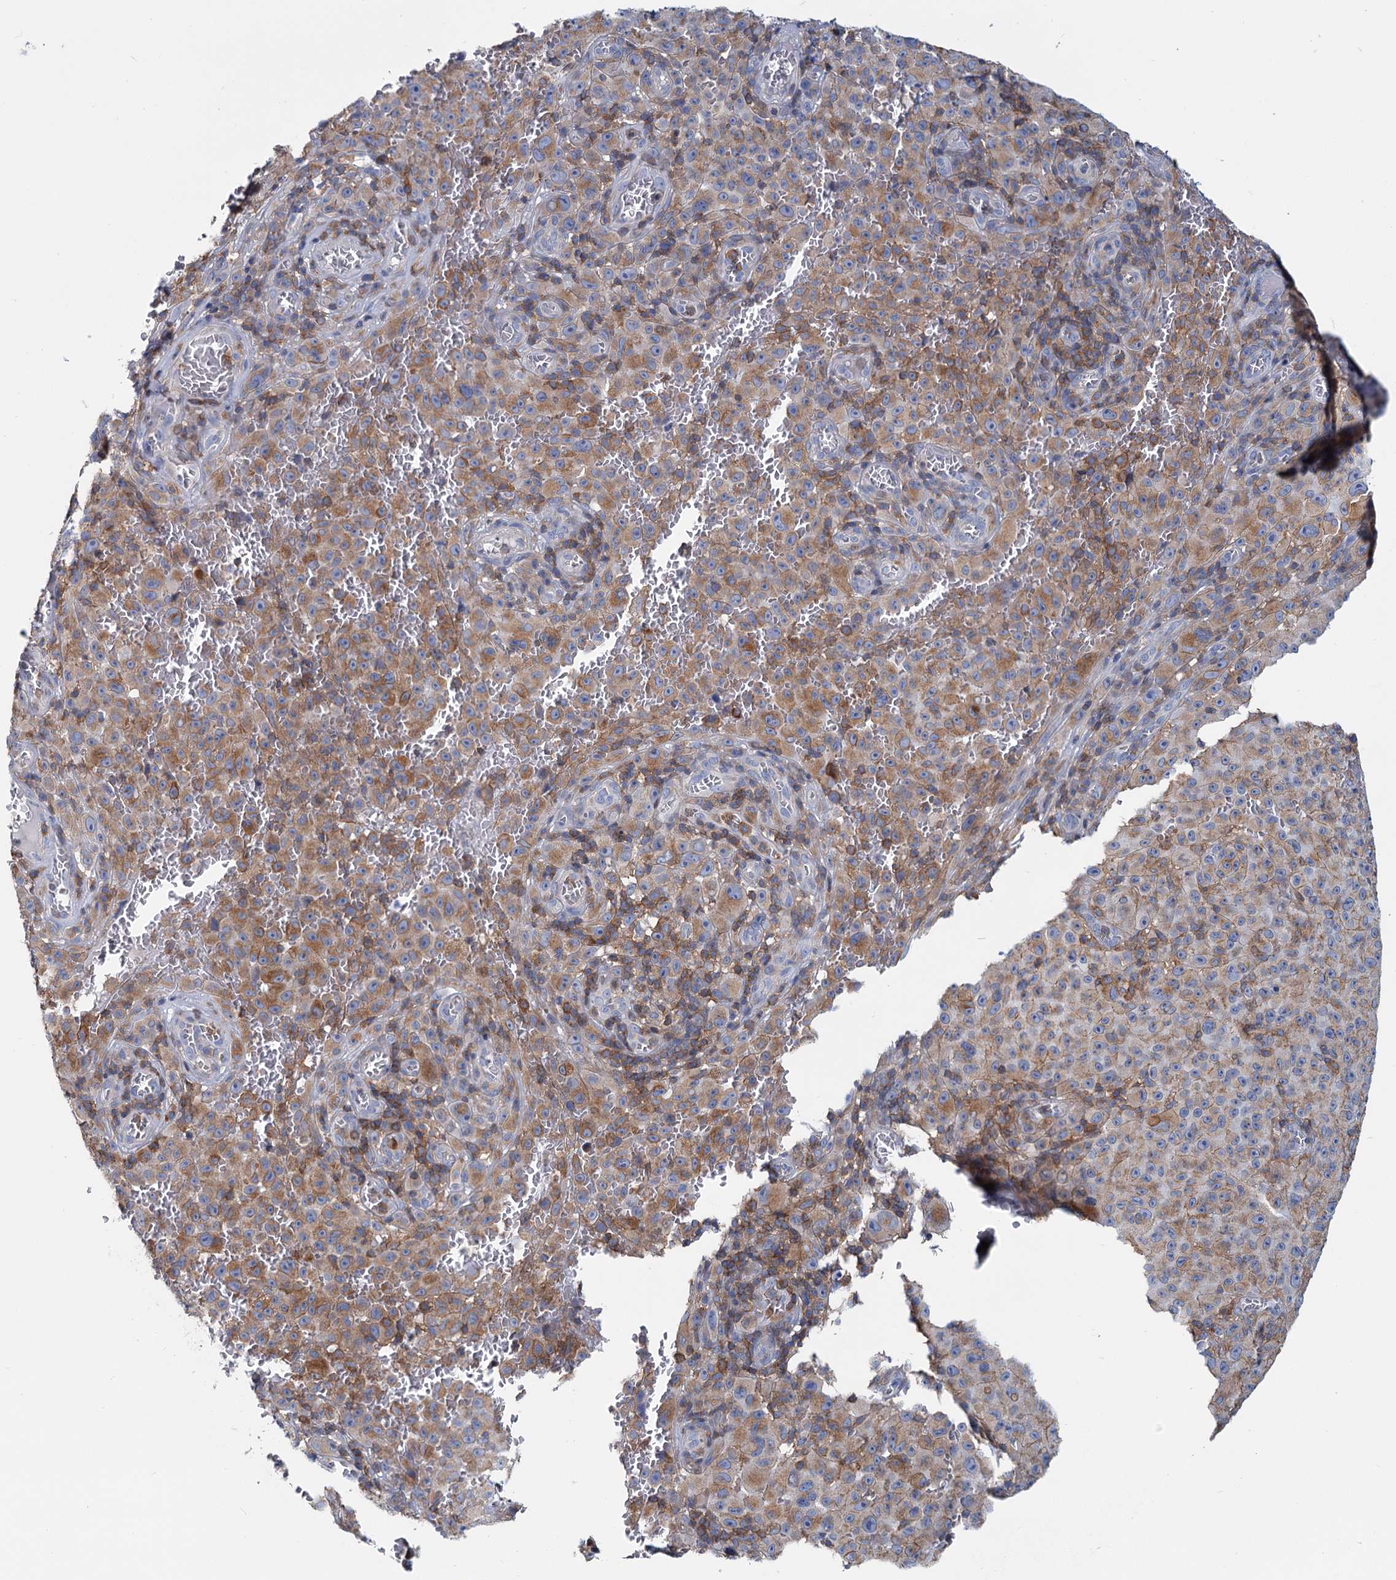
{"staining": {"intensity": "moderate", "quantity": "25%-75%", "location": "cytoplasmic/membranous"}, "tissue": "melanoma", "cell_type": "Tumor cells", "image_type": "cancer", "snomed": [{"axis": "morphology", "description": "Malignant melanoma, NOS"}, {"axis": "topography", "description": "Skin"}], "caption": "An IHC histopathology image of tumor tissue is shown. Protein staining in brown highlights moderate cytoplasmic/membranous positivity in melanoma within tumor cells.", "gene": "LRCH4", "patient": {"sex": "female", "age": 82}}